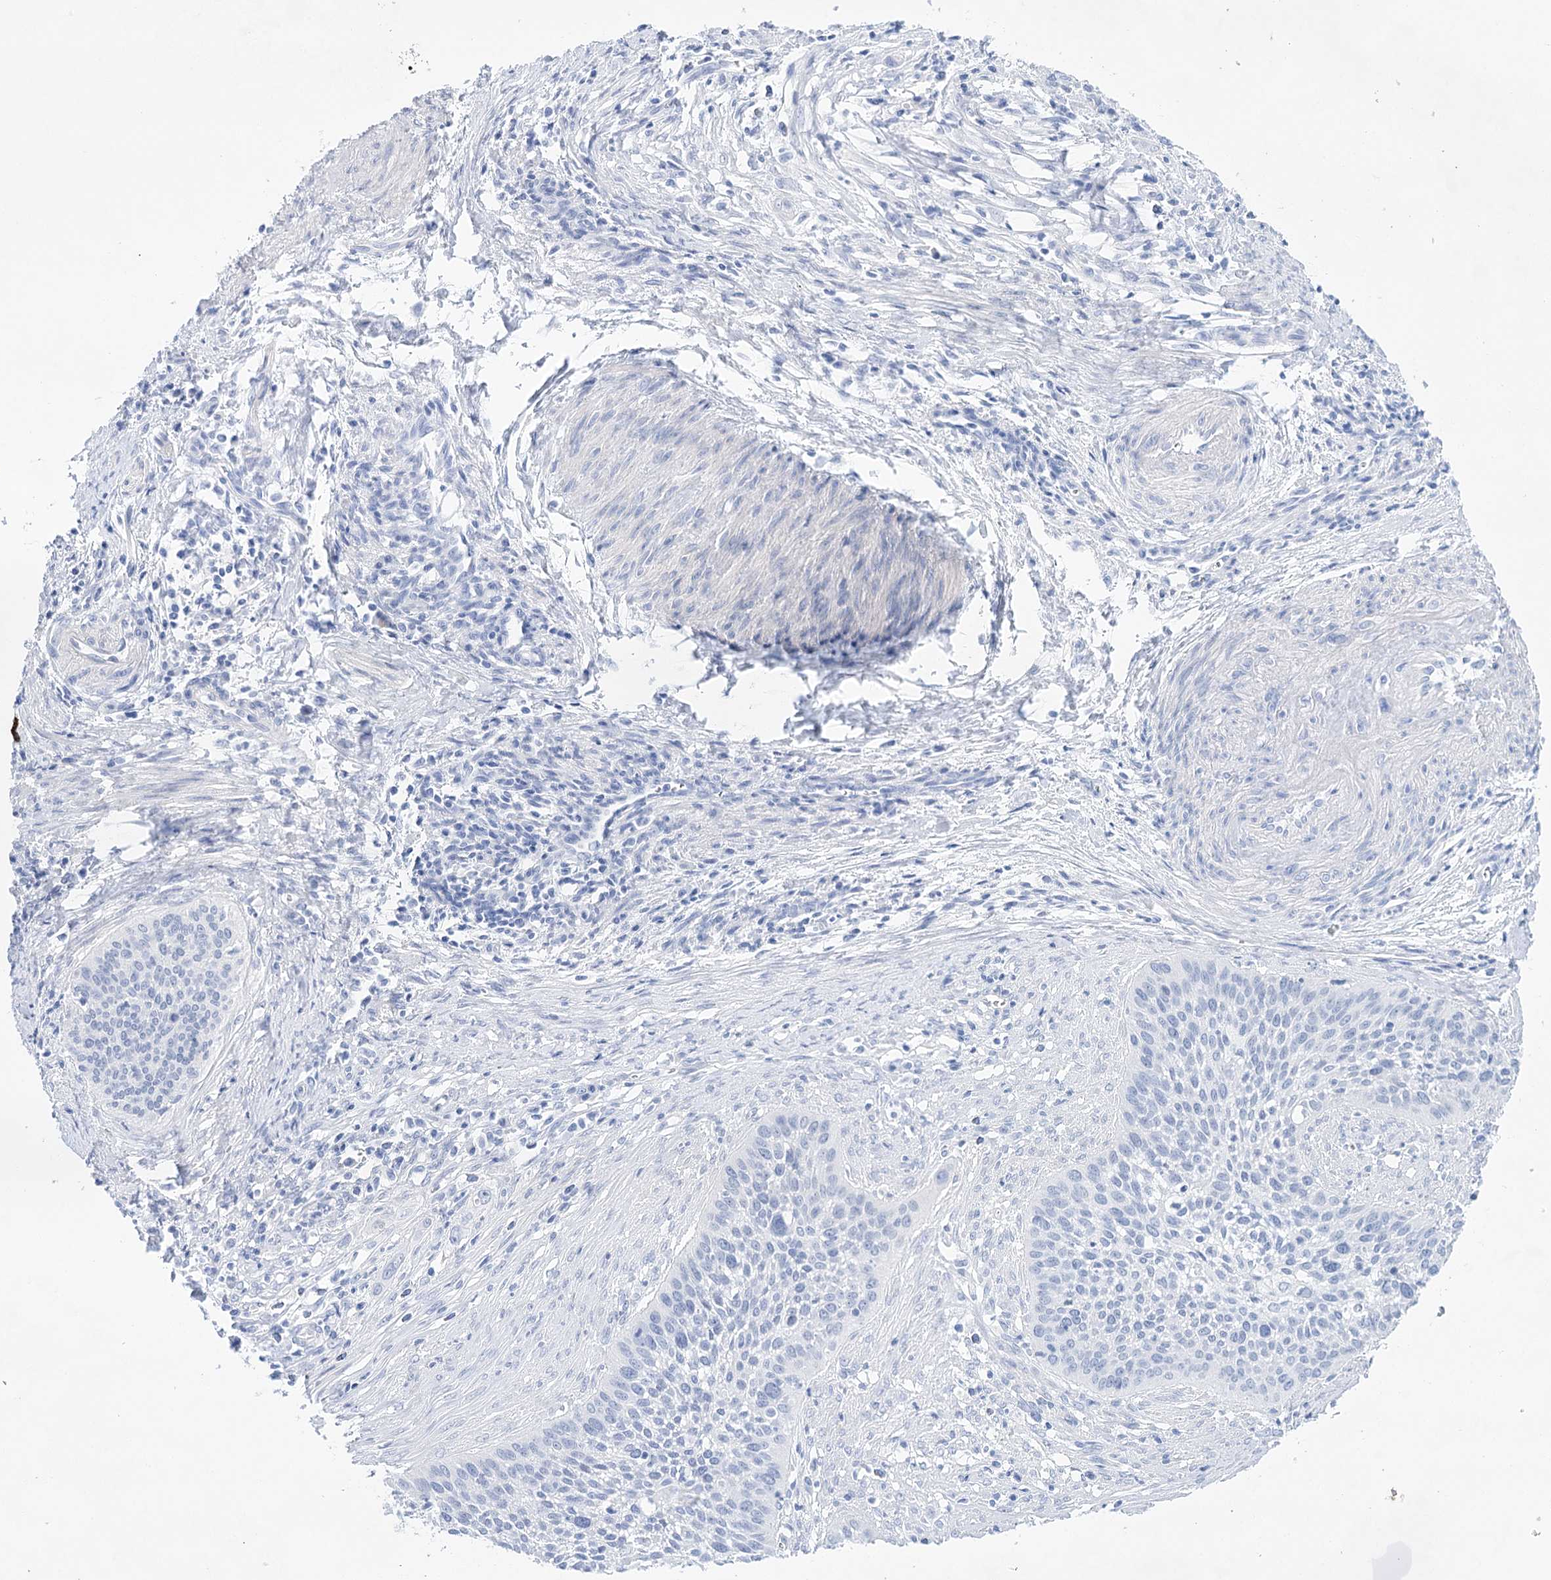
{"staining": {"intensity": "negative", "quantity": "none", "location": "none"}, "tissue": "cervical cancer", "cell_type": "Tumor cells", "image_type": "cancer", "snomed": [{"axis": "morphology", "description": "Squamous cell carcinoma, NOS"}, {"axis": "topography", "description": "Cervix"}], "caption": "A high-resolution image shows immunohistochemistry staining of cervical cancer, which exhibits no significant positivity in tumor cells.", "gene": "LALBA", "patient": {"sex": "female", "age": 34}}